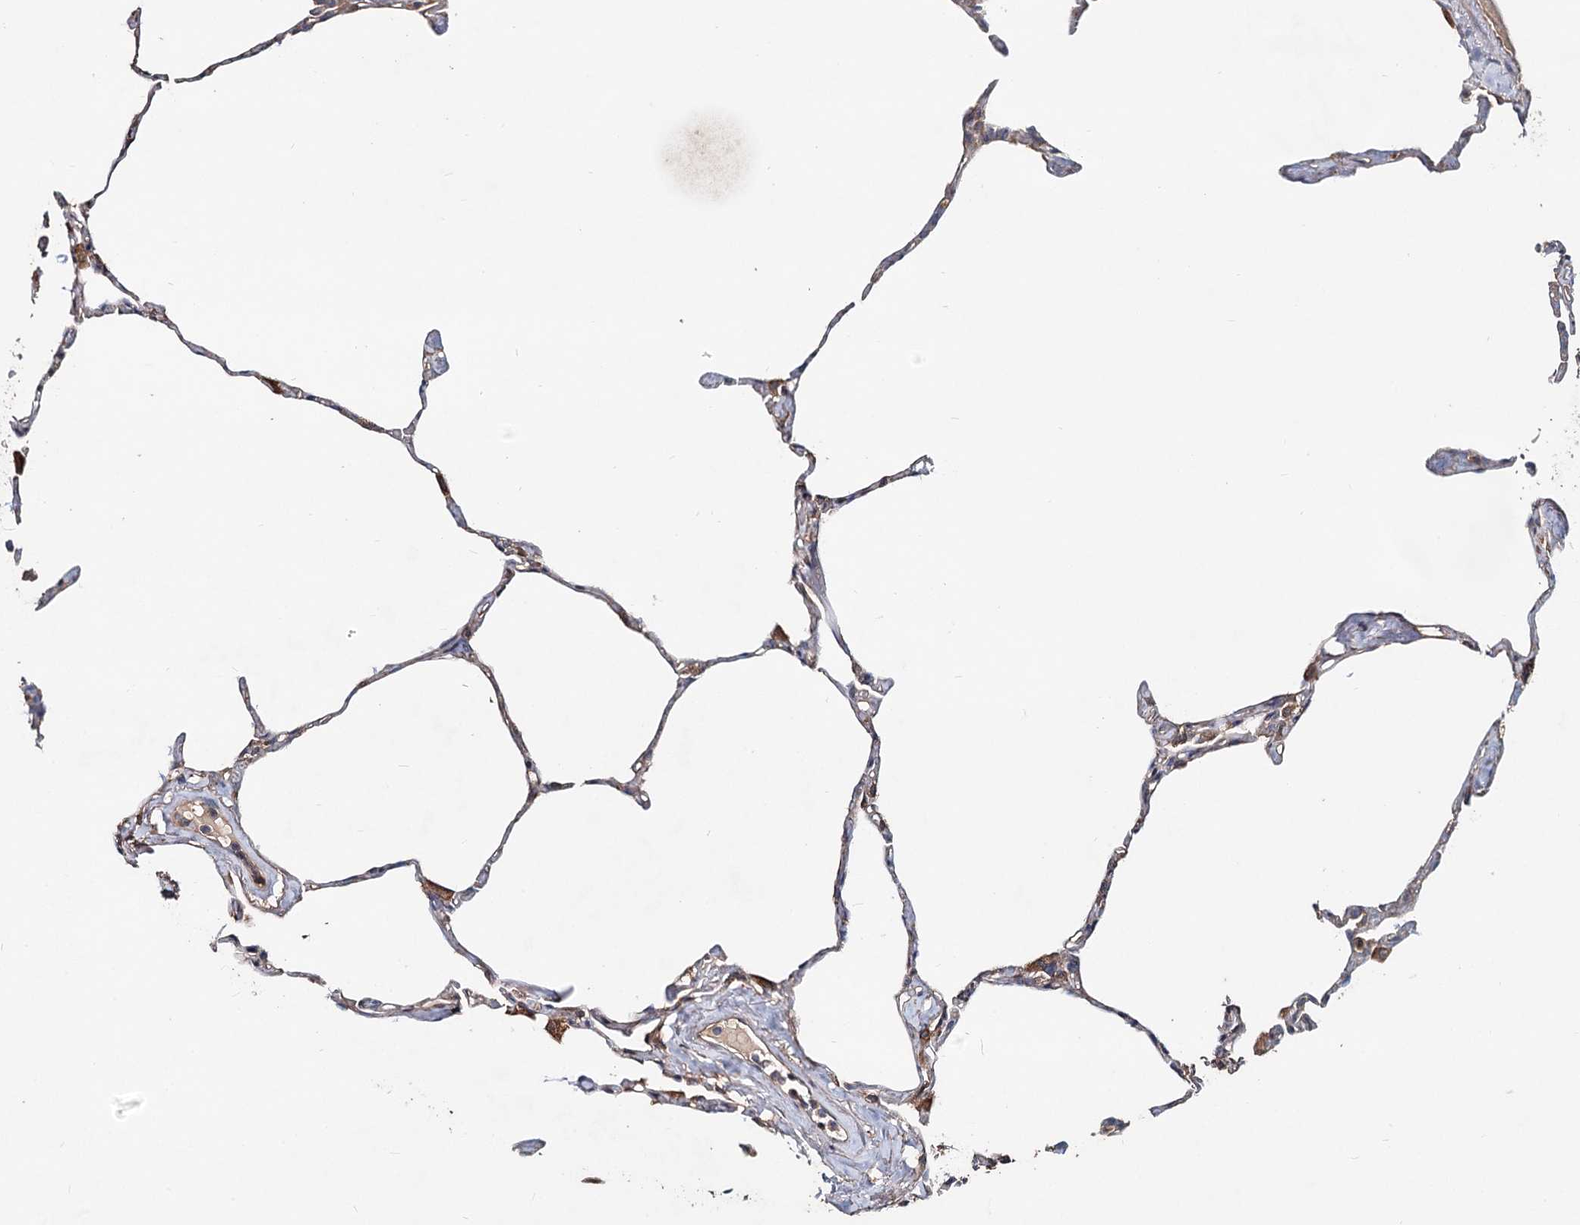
{"staining": {"intensity": "weak", "quantity": "<25%", "location": "cytoplasmic/membranous"}, "tissue": "lung", "cell_type": "Alveolar cells", "image_type": "normal", "snomed": [{"axis": "morphology", "description": "Normal tissue, NOS"}, {"axis": "topography", "description": "Lung"}], "caption": "The histopathology image exhibits no staining of alveolar cells in benign lung. (DAB immunohistochemistry visualized using brightfield microscopy, high magnification).", "gene": "SPART", "patient": {"sex": "male", "age": 65}}